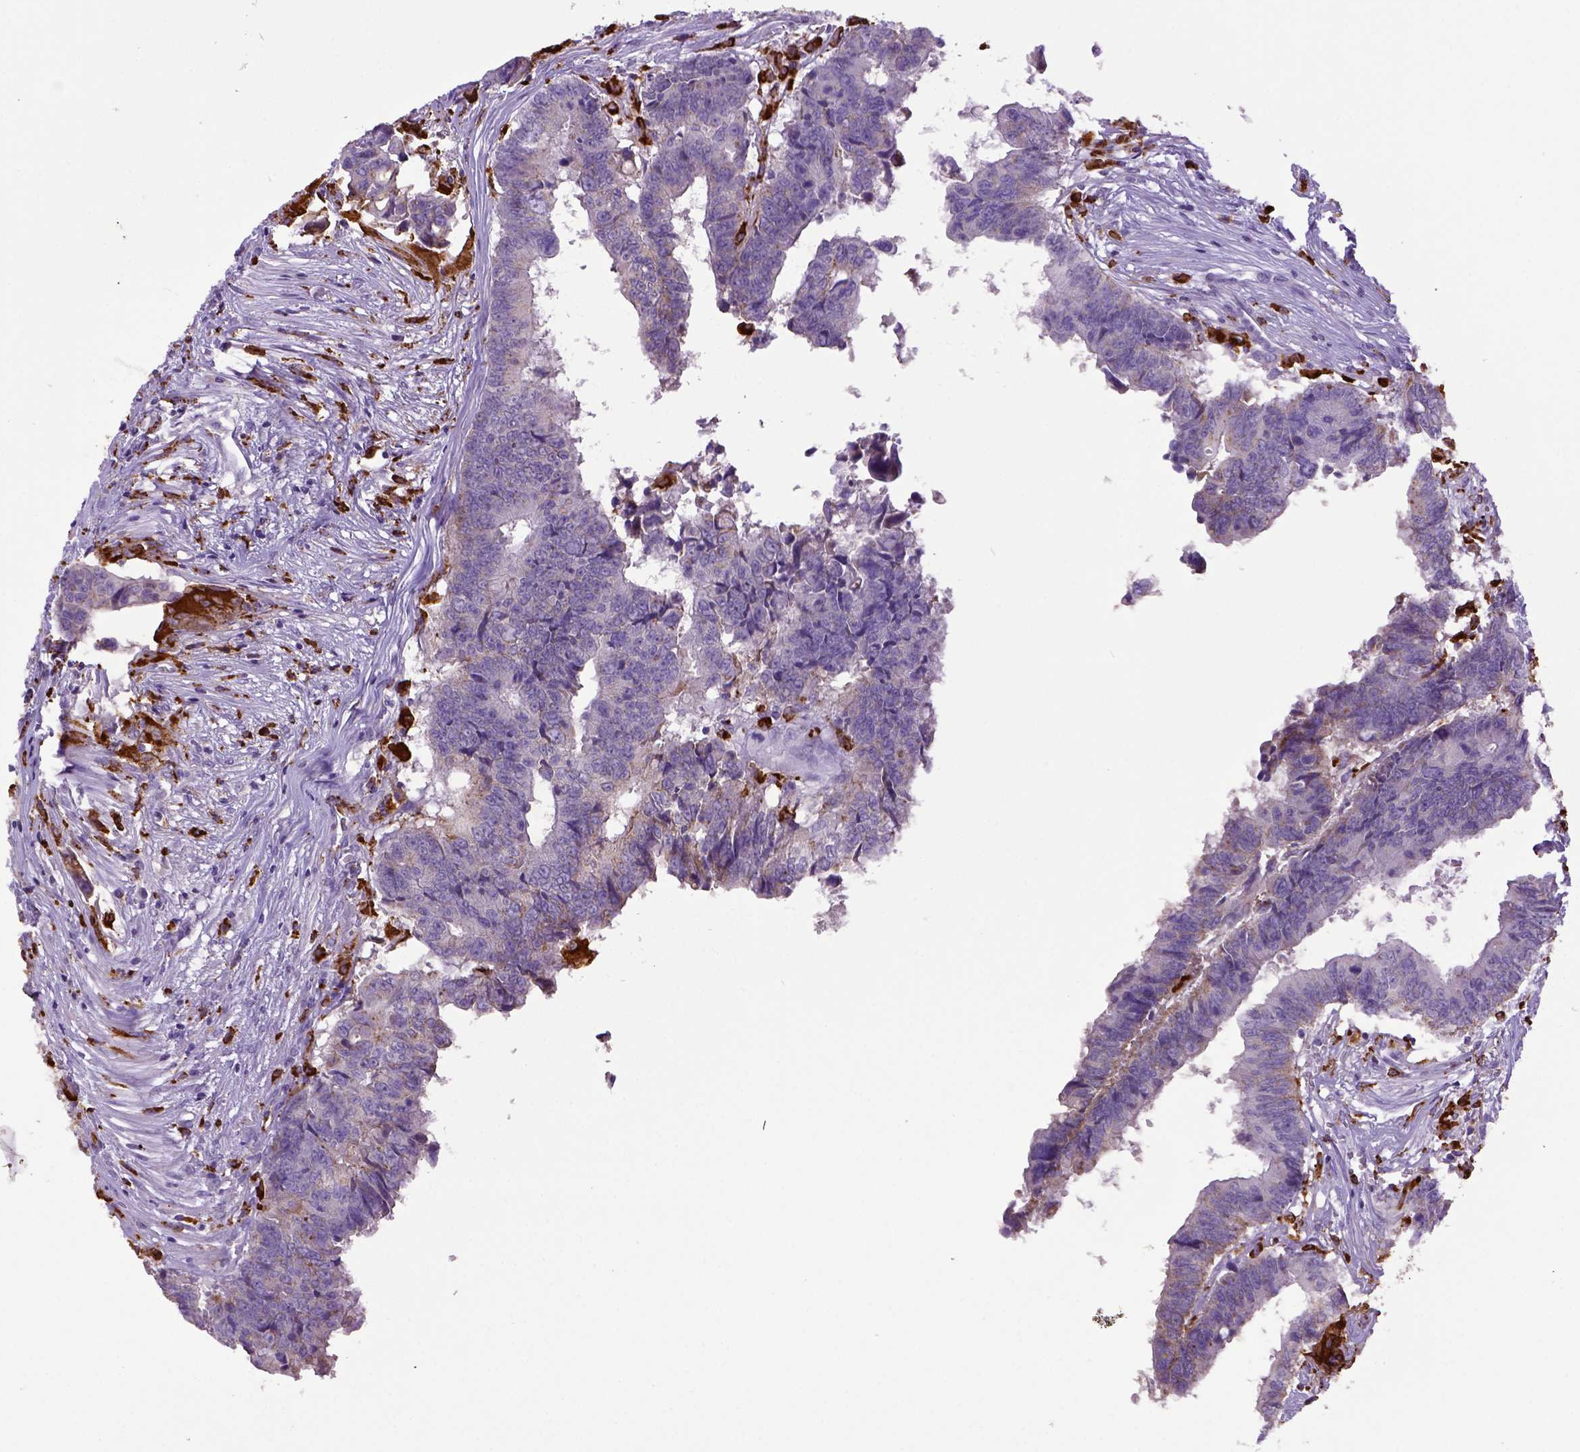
{"staining": {"intensity": "negative", "quantity": "none", "location": "none"}, "tissue": "colorectal cancer", "cell_type": "Tumor cells", "image_type": "cancer", "snomed": [{"axis": "morphology", "description": "Adenocarcinoma, NOS"}, {"axis": "topography", "description": "Colon"}], "caption": "Immunohistochemistry micrograph of colorectal cancer (adenocarcinoma) stained for a protein (brown), which demonstrates no staining in tumor cells.", "gene": "CD68", "patient": {"sex": "female", "age": 82}}